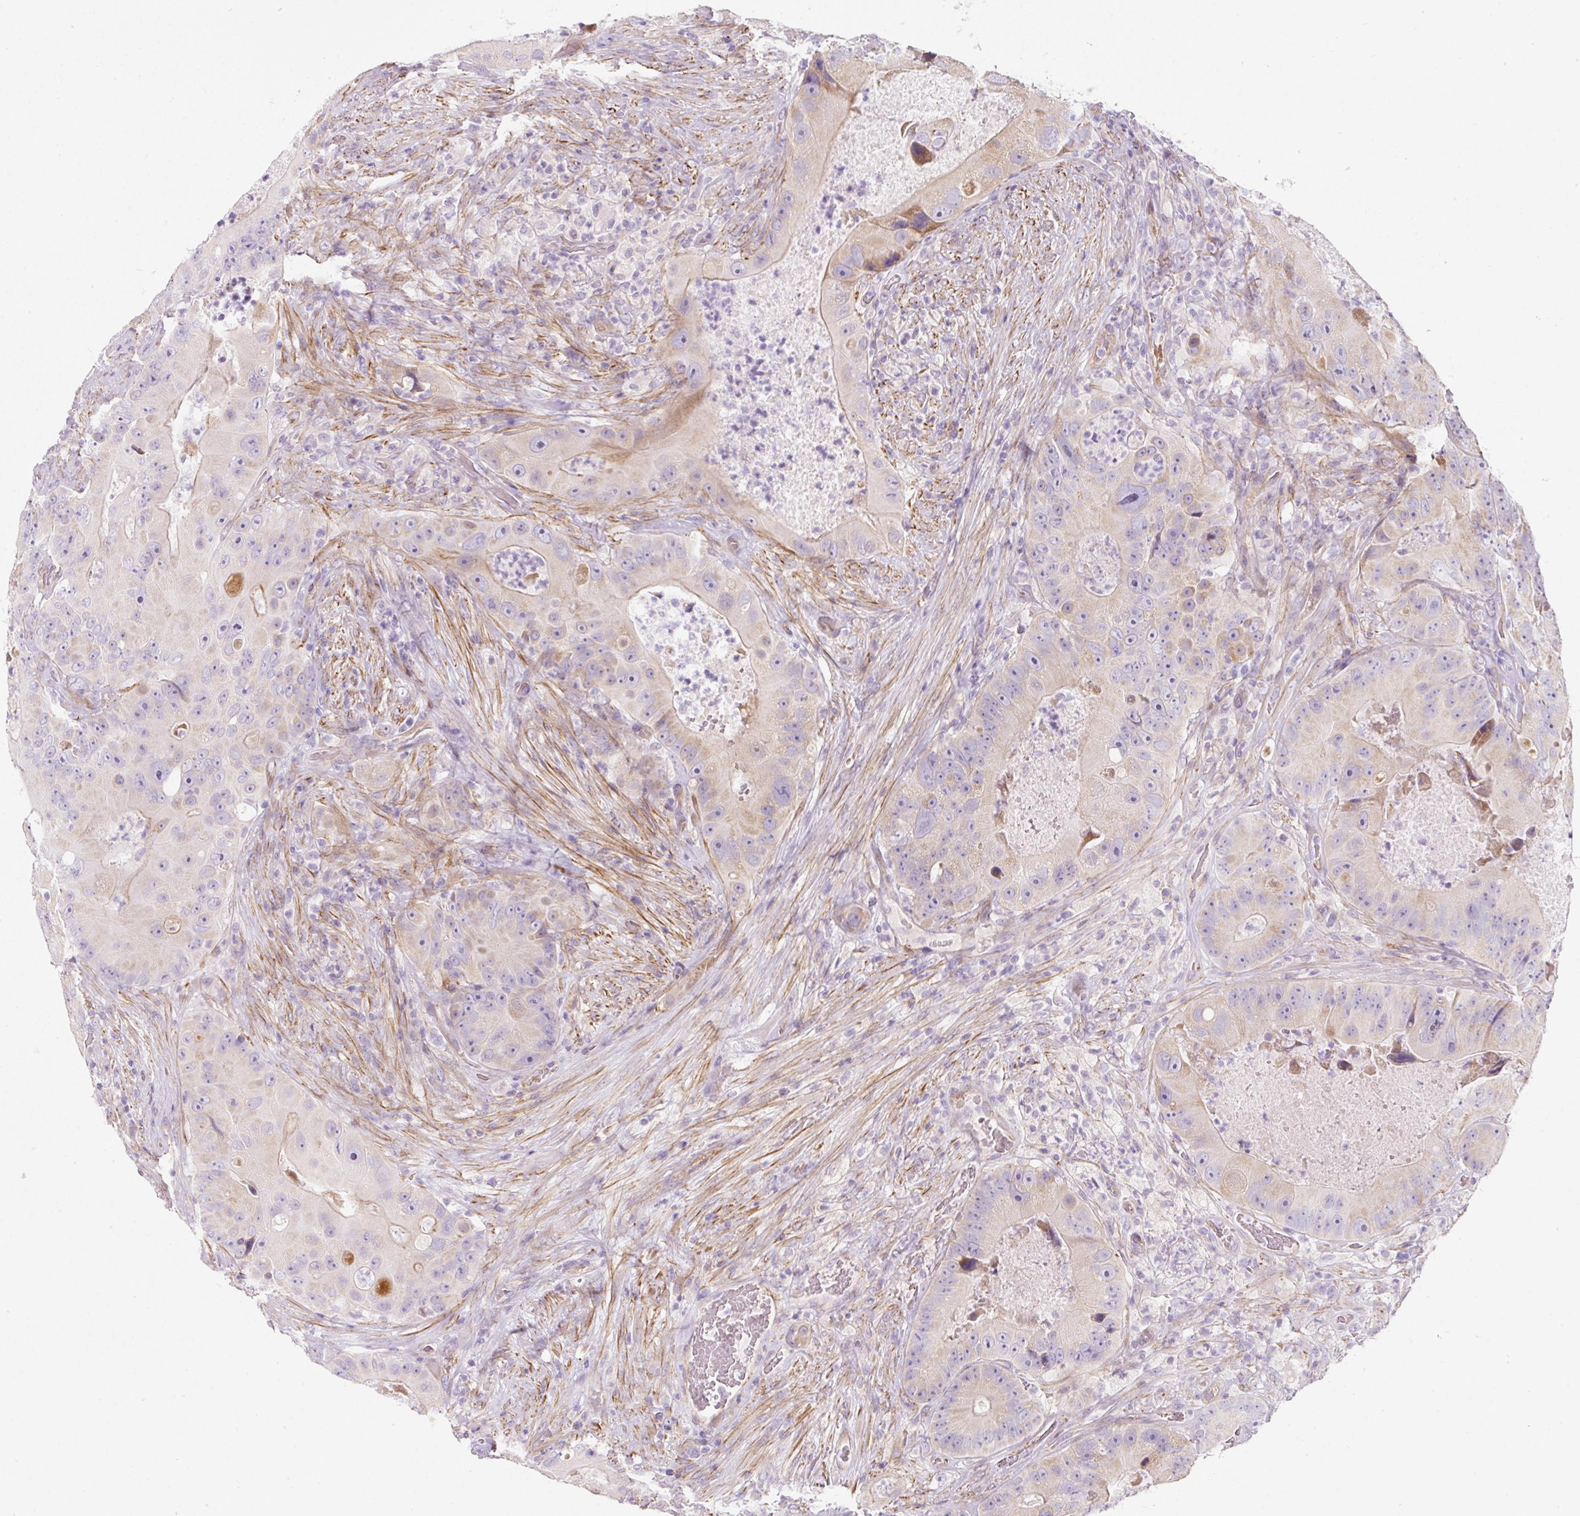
{"staining": {"intensity": "weak", "quantity": "<25%", "location": "cytoplasmic/membranous"}, "tissue": "colorectal cancer", "cell_type": "Tumor cells", "image_type": "cancer", "snomed": [{"axis": "morphology", "description": "Adenocarcinoma, NOS"}, {"axis": "topography", "description": "Colon"}], "caption": "Histopathology image shows no significant protein staining in tumor cells of colorectal adenocarcinoma.", "gene": "ERAP2", "patient": {"sex": "female", "age": 86}}